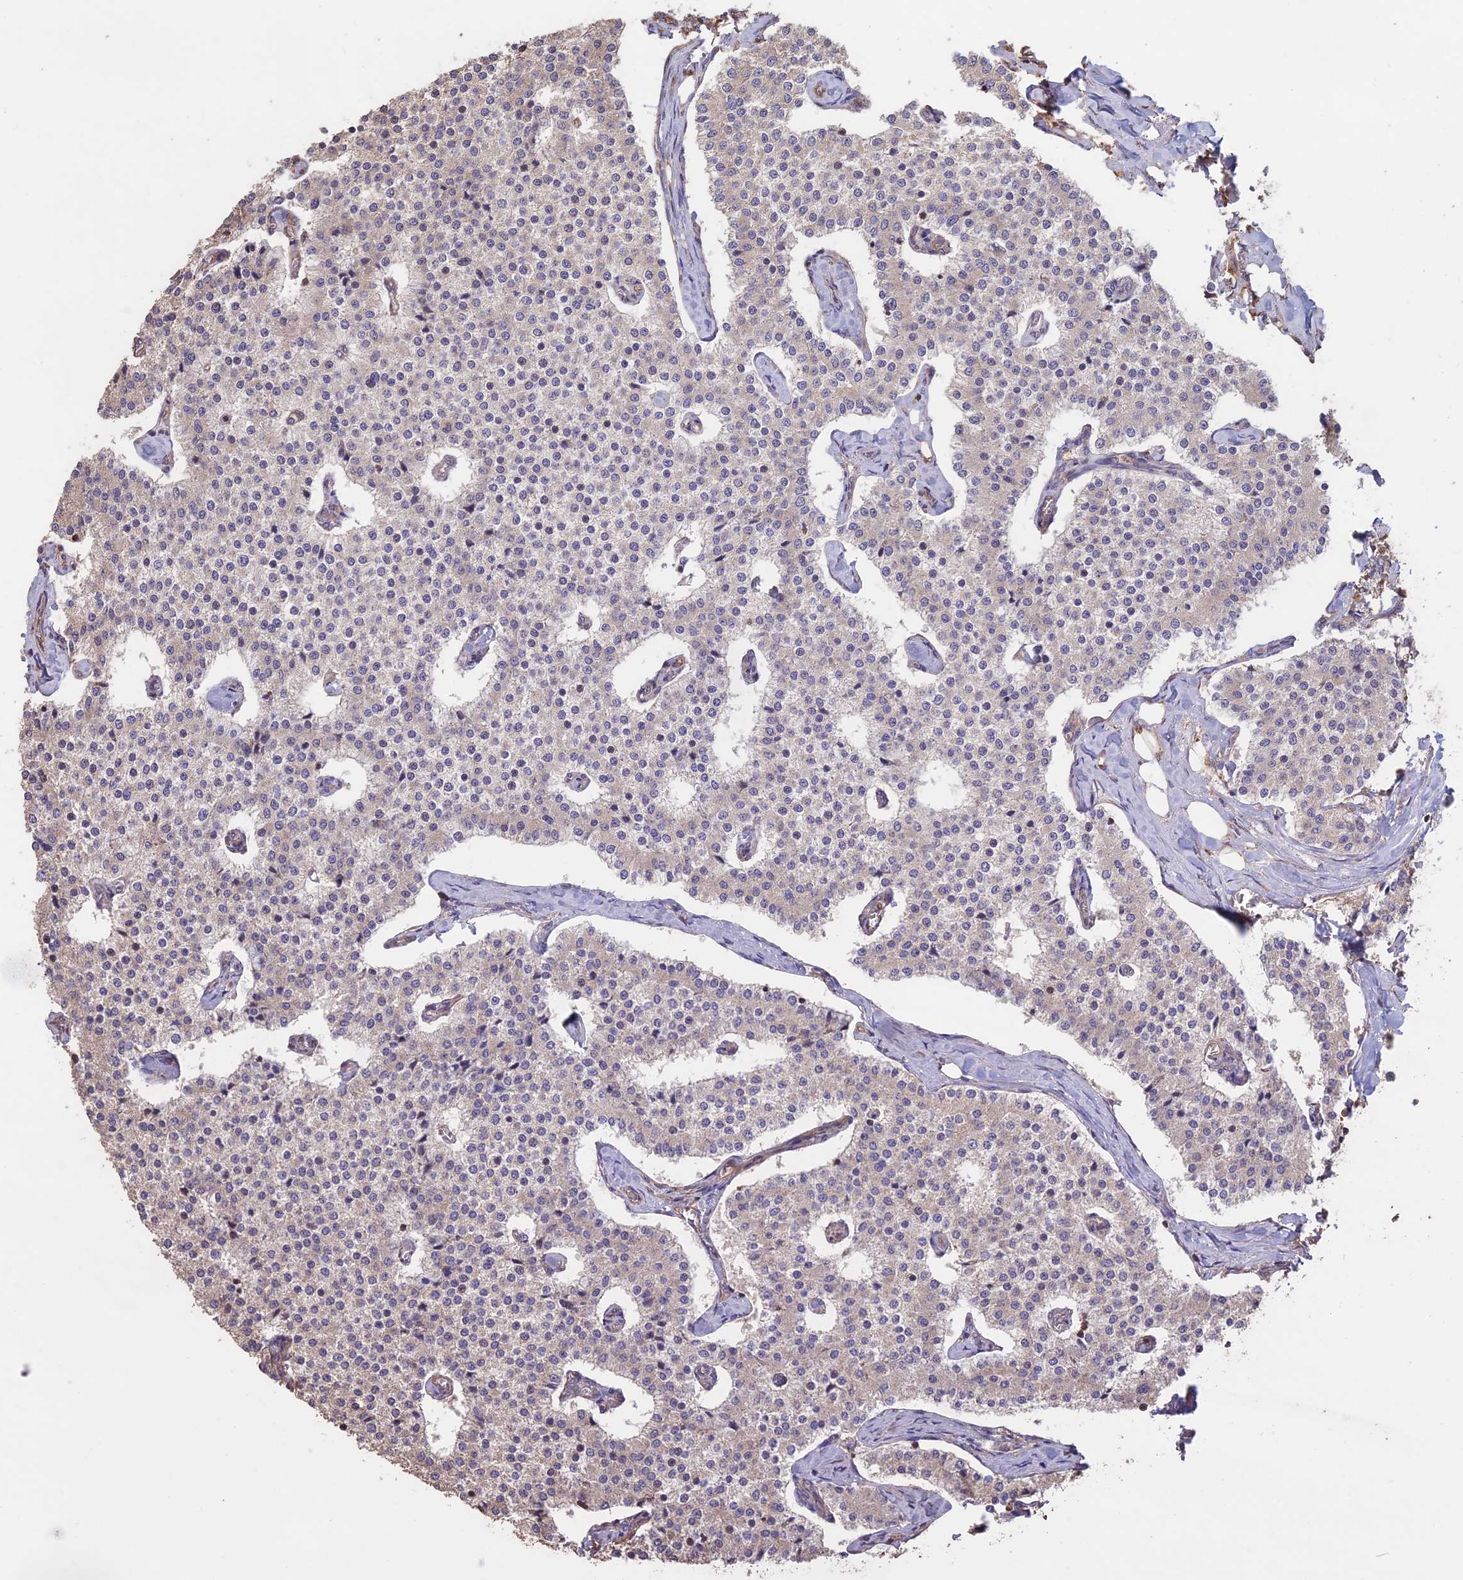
{"staining": {"intensity": "negative", "quantity": "none", "location": "none"}, "tissue": "carcinoid", "cell_type": "Tumor cells", "image_type": "cancer", "snomed": [{"axis": "morphology", "description": "Carcinoid, malignant, NOS"}, {"axis": "topography", "description": "Colon"}], "caption": "An immunohistochemistry (IHC) image of carcinoid is shown. There is no staining in tumor cells of carcinoid. Nuclei are stained in blue.", "gene": "CCDC148", "patient": {"sex": "female", "age": 52}}